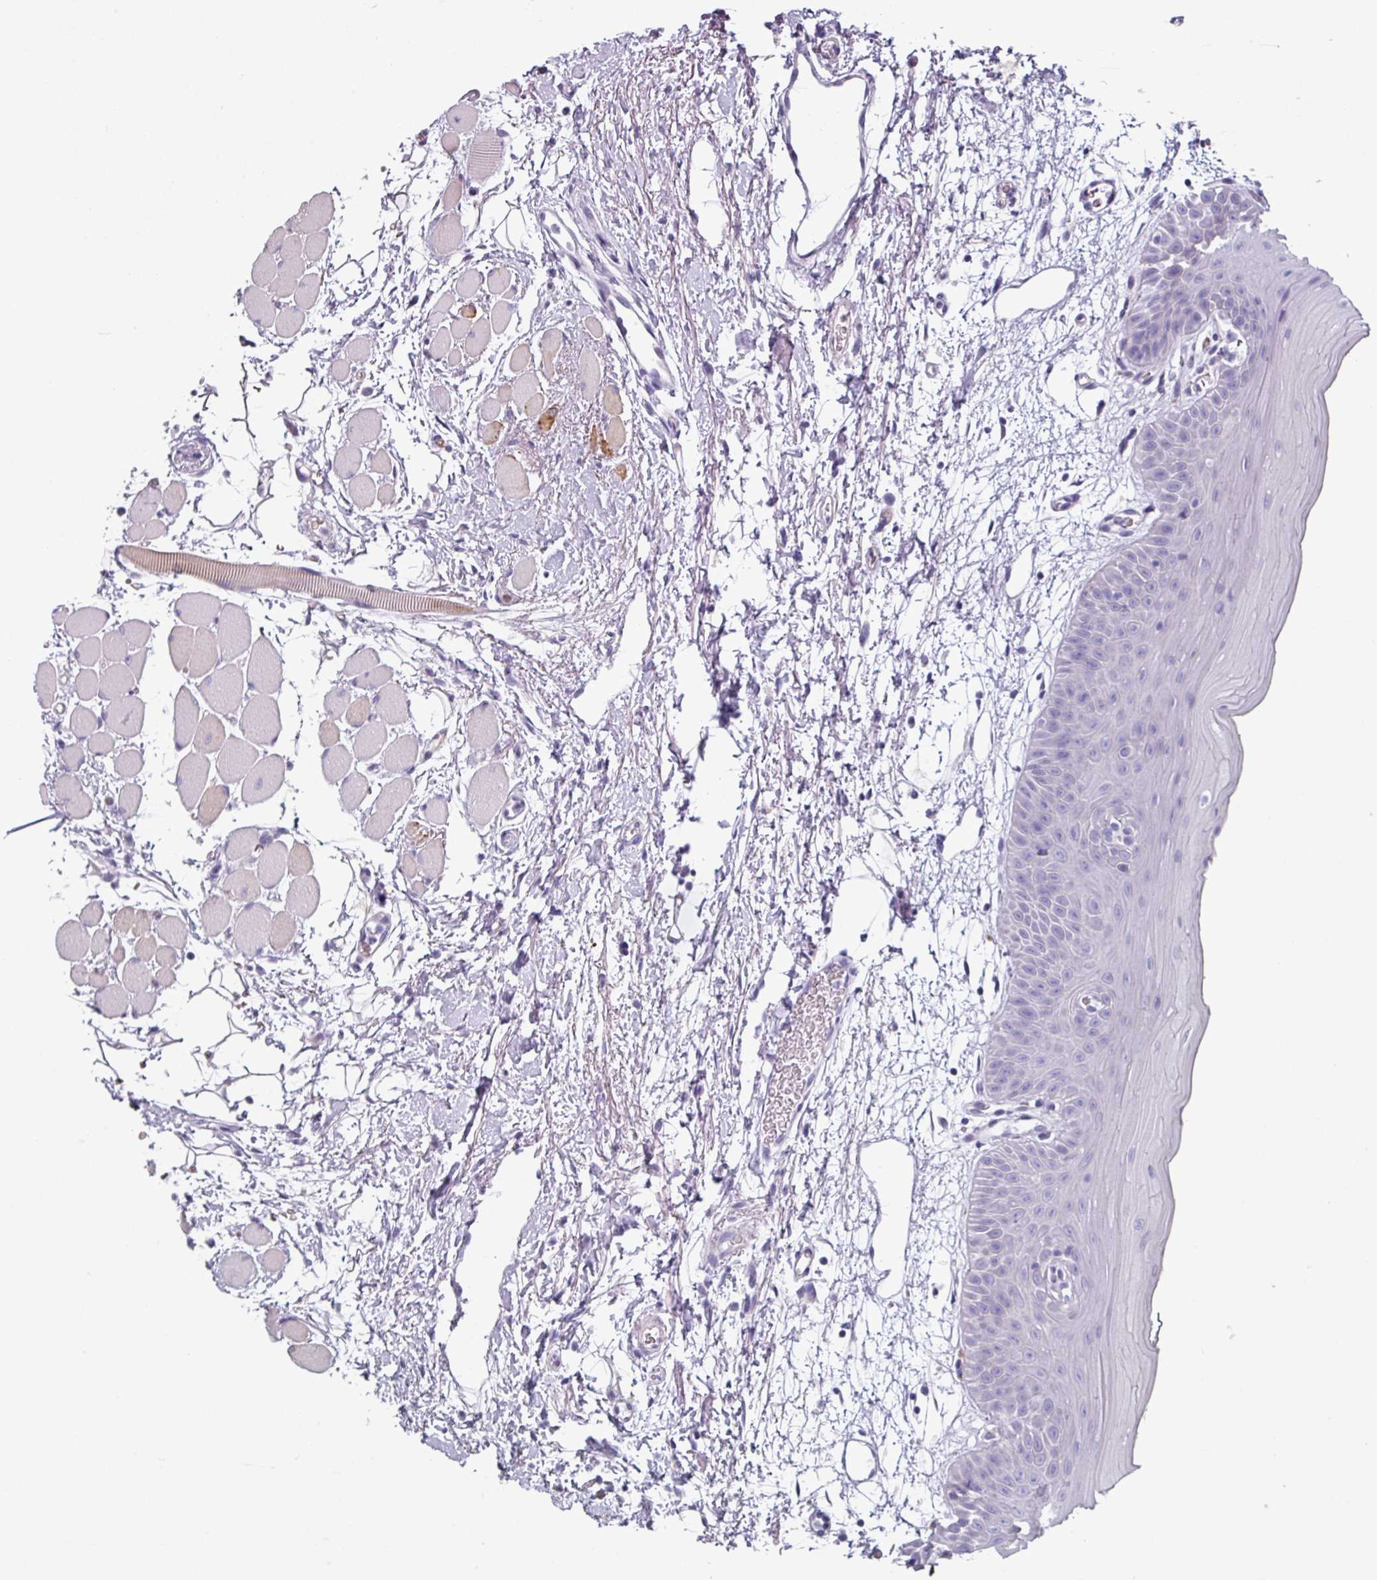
{"staining": {"intensity": "negative", "quantity": "none", "location": "none"}, "tissue": "oral mucosa", "cell_type": "Squamous epithelial cells", "image_type": "normal", "snomed": [{"axis": "morphology", "description": "Normal tissue, NOS"}, {"axis": "topography", "description": "Oral tissue"}, {"axis": "topography", "description": "Tounge, NOS"}], "caption": "DAB immunohistochemical staining of unremarkable oral mucosa demonstrates no significant expression in squamous epithelial cells.", "gene": "SLC17A7", "patient": {"sex": "female", "age": 59}}